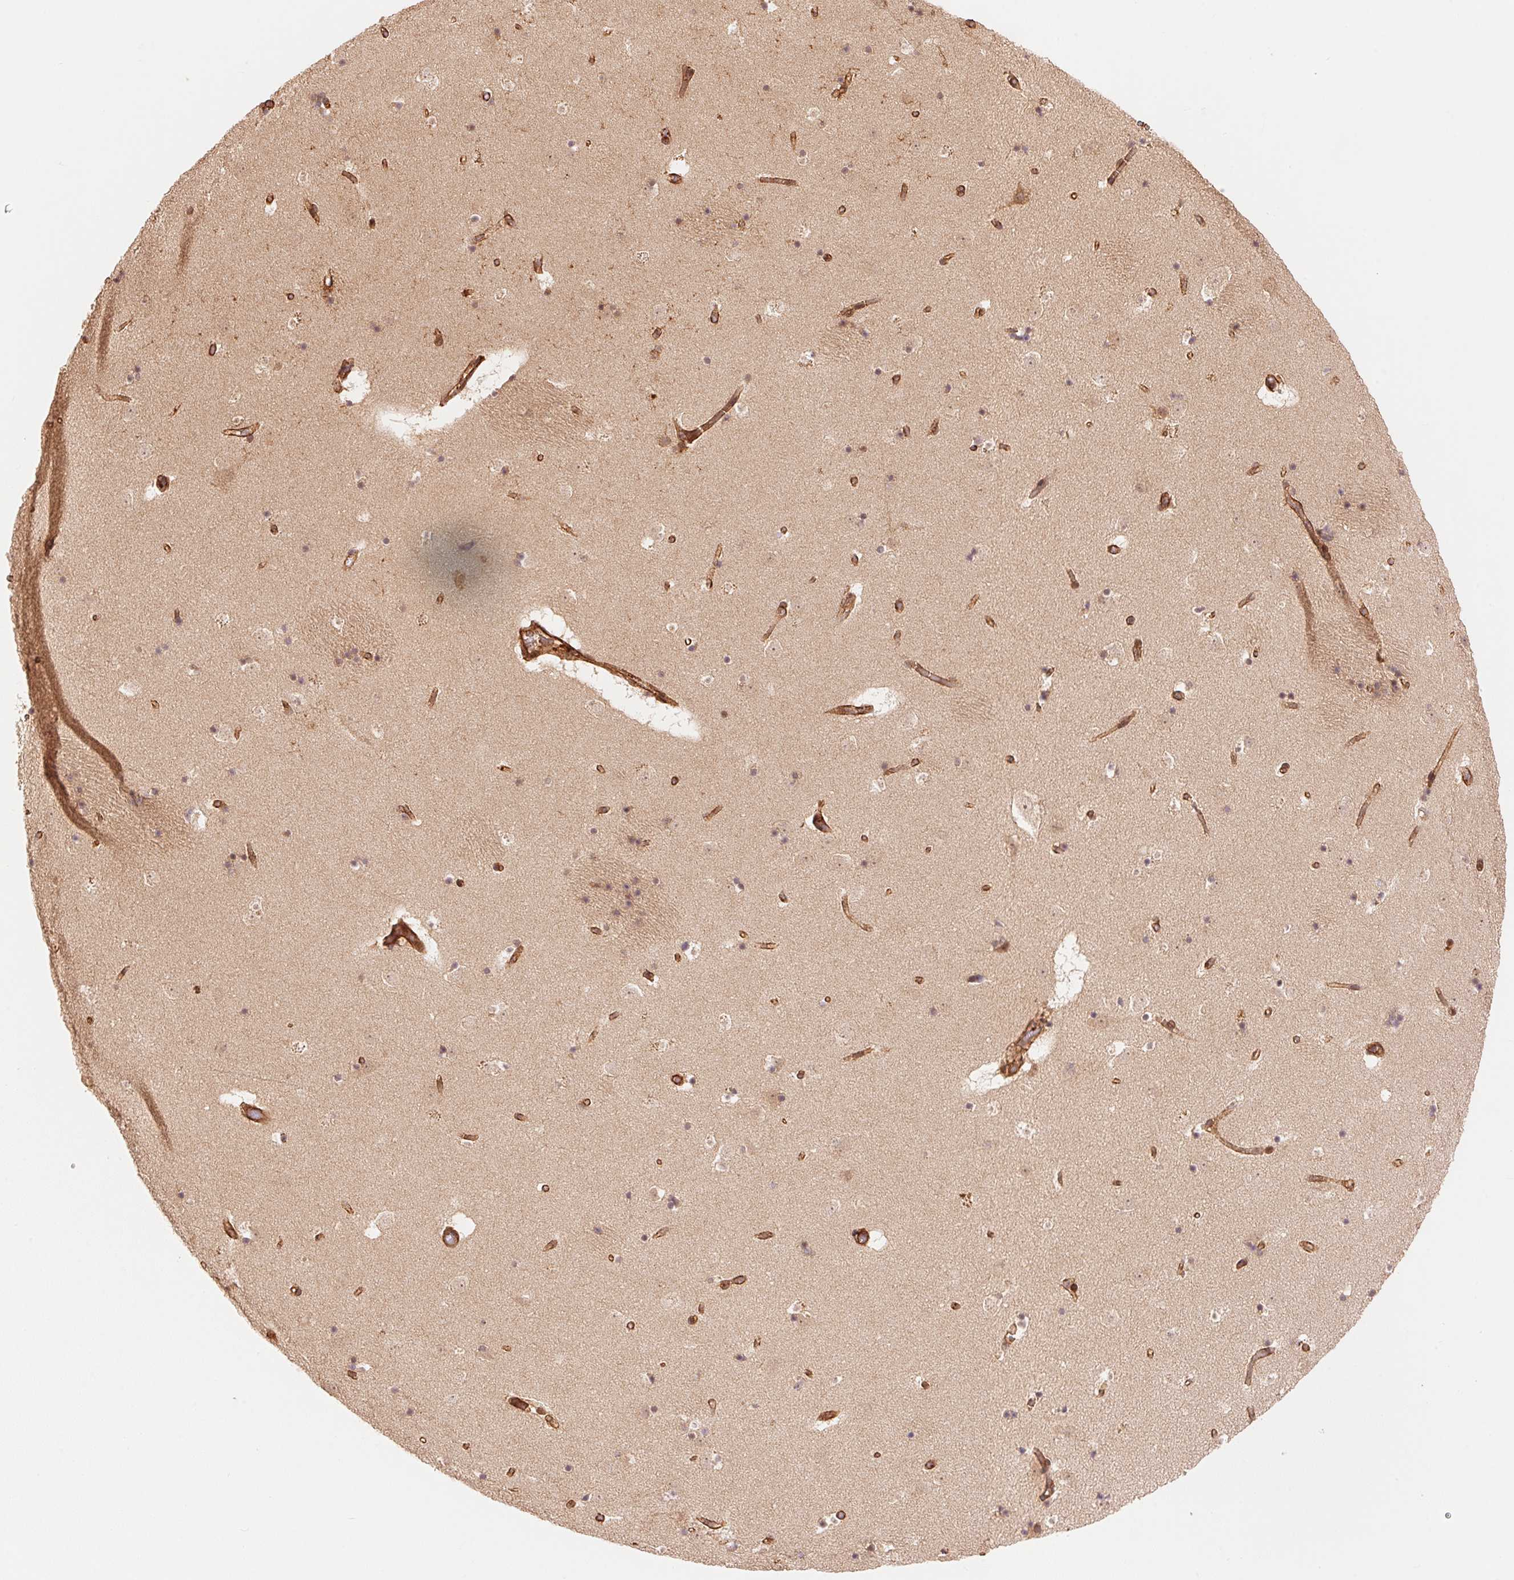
{"staining": {"intensity": "moderate", "quantity": "25%-75%", "location": "nuclear"}, "tissue": "caudate", "cell_type": "Glial cells", "image_type": "normal", "snomed": [{"axis": "morphology", "description": "Normal tissue, NOS"}, {"axis": "topography", "description": "Lateral ventricle wall"}], "caption": "A brown stain highlights moderate nuclear expression of a protein in glial cells of unremarkable caudate.", "gene": "TNIP2", "patient": {"sex": "female", "age": 42}}